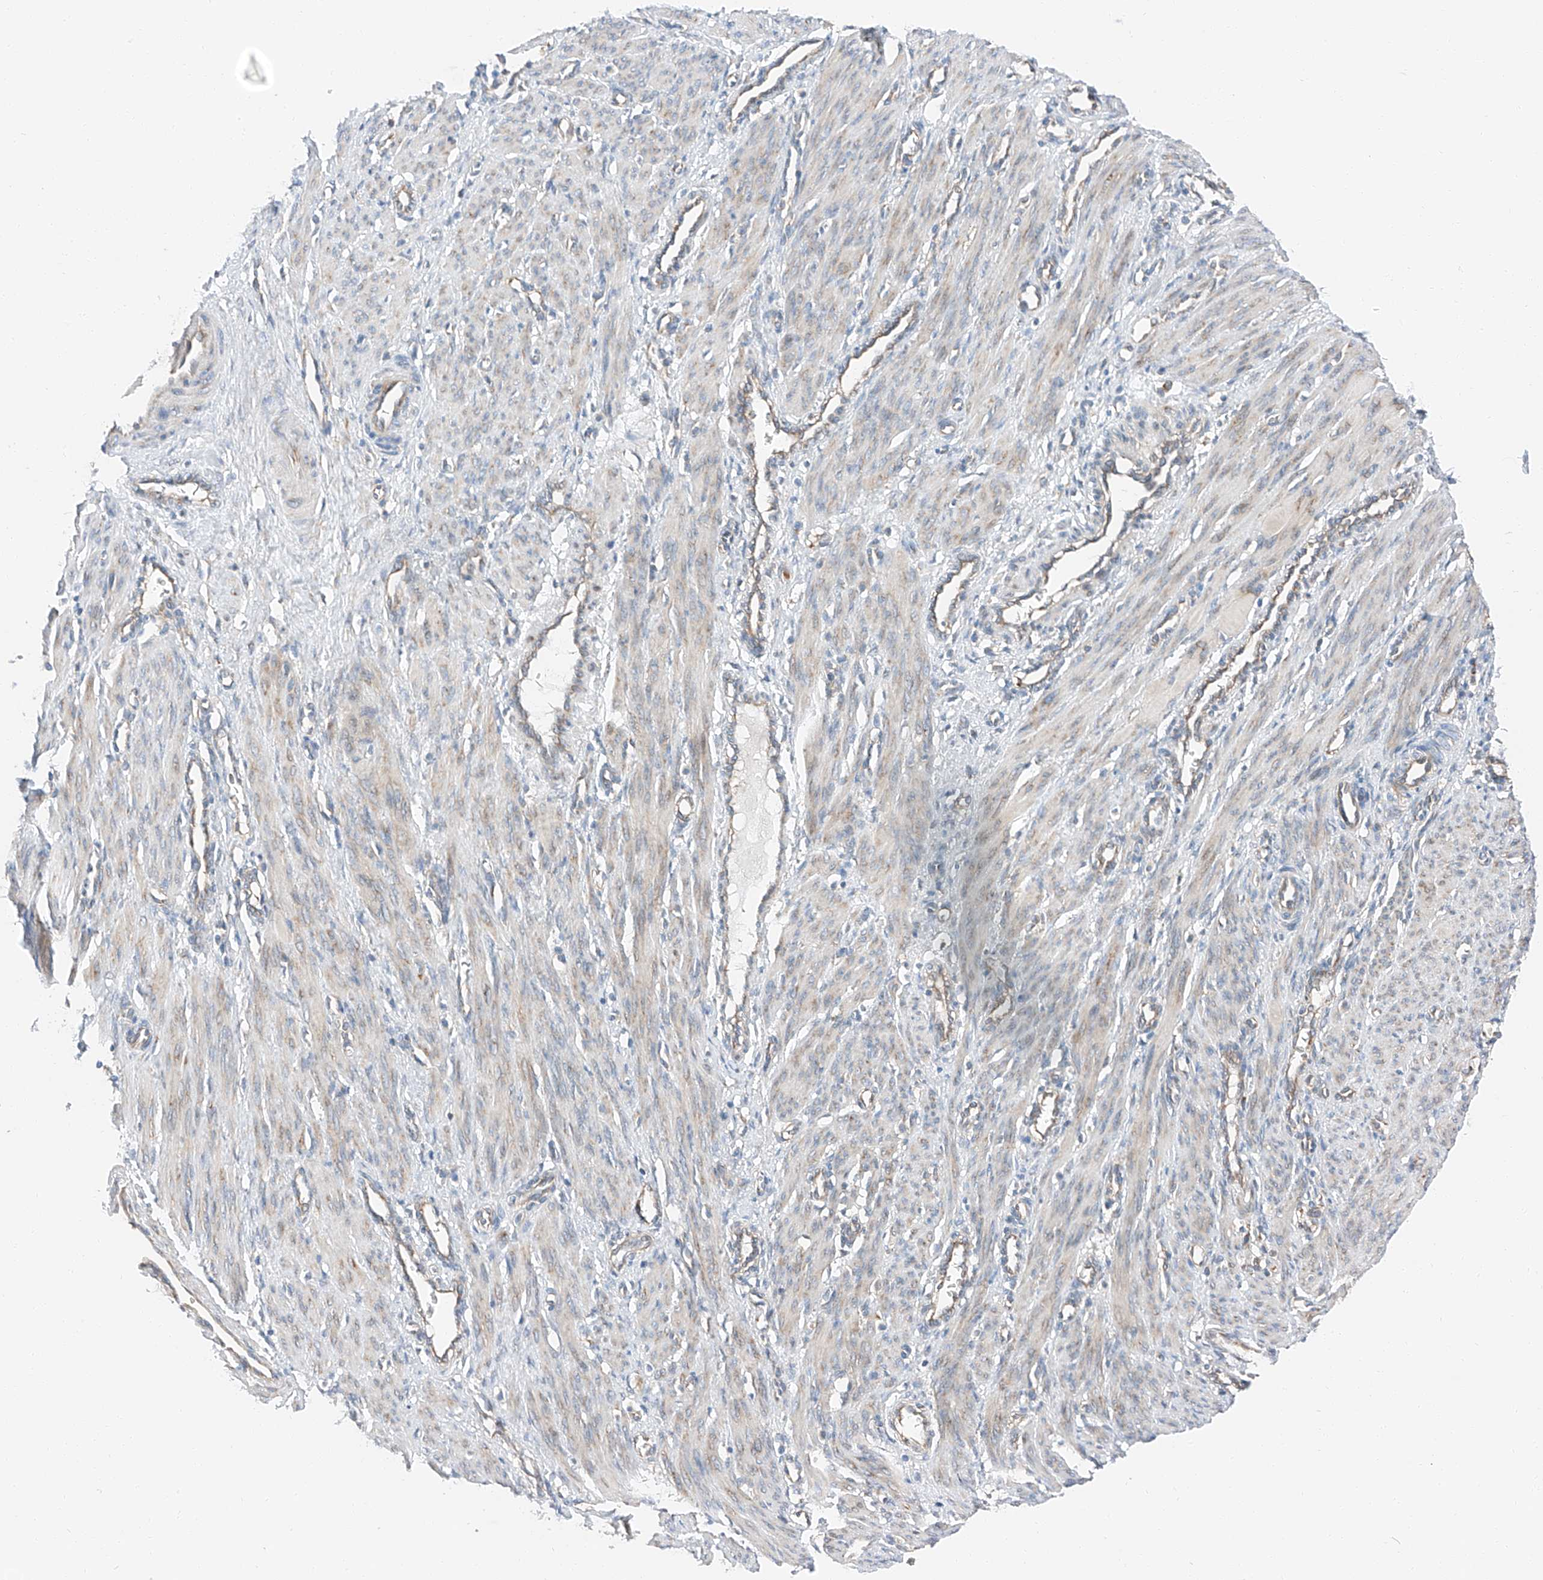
{"staining": {"intensity": "moderate", "quantity": "<25%", "location": "cytoplasmic/membranous"}, "tissue": "smooth muscle", "cell_type": "Smooth muscle cells", "image_type": "normal", "snomed": [{"axis": "morphology", "description": "Normal tissue, NOS"}, {"axis": "topography", "description": "Endometrium"}], "caption": "Smooth muscle stained with a brown dye shows moderate cytoplasmic/membranous positive staining in about <25% of smooth muscle cells.", "gene": "ZC3H15", "patient": {"sex": "female", "age": 33}}